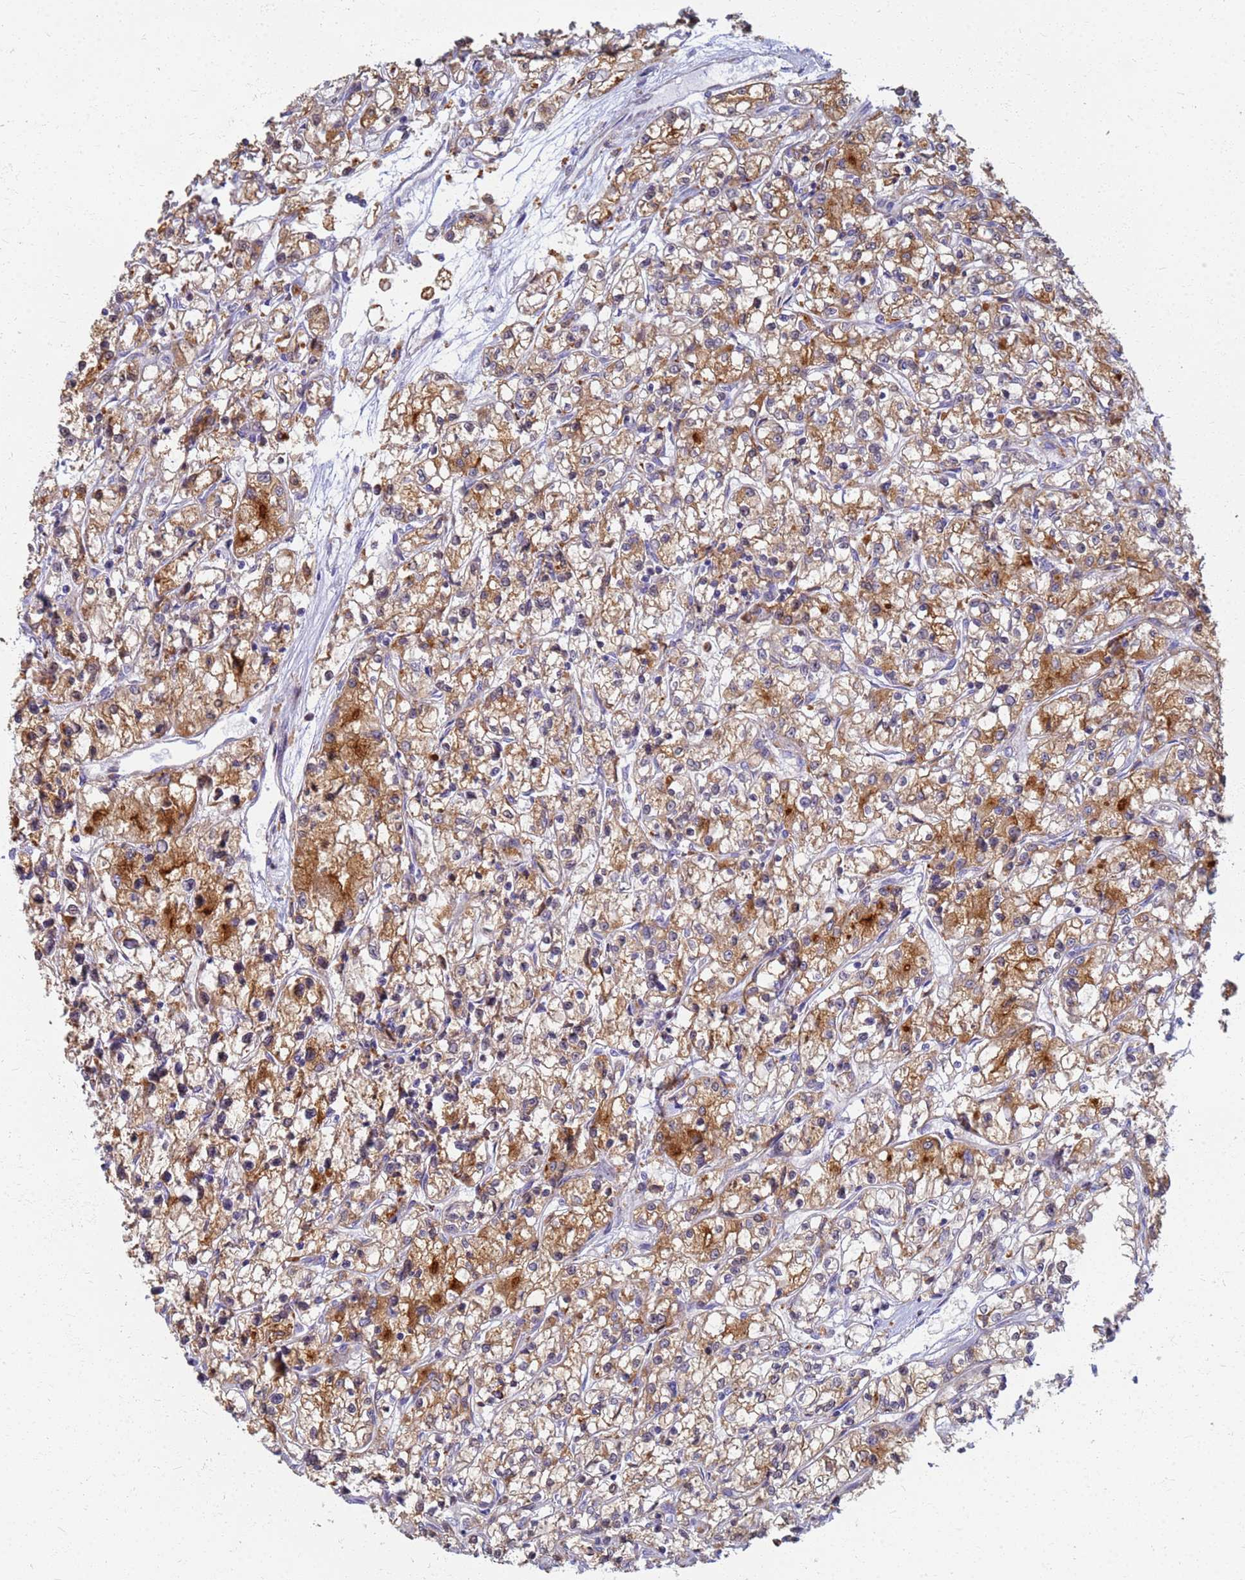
{"staining": {"intensity": "moderate", "quantity": ">75%", "location": "cytoplasmic/membranous"}, "tissue": "renal cancer", "cell_type": "Tumor cells", "image_type": "cancer", "snomed": [{"axis": "morphology", "description": "Adenocarcinoma, NOS"}, {"axis": "topography", "description": "Kidney"}], "caption": "A photomicrograph showing moderate cytoplasmic/membranous expression in approximately >75% of tumor cells in renal adenocarcinoma, as visualized by brown immunohistochemical staining.", "gene": "ATP6V1E1", "patient": {"sex": "female", "age": 59}}